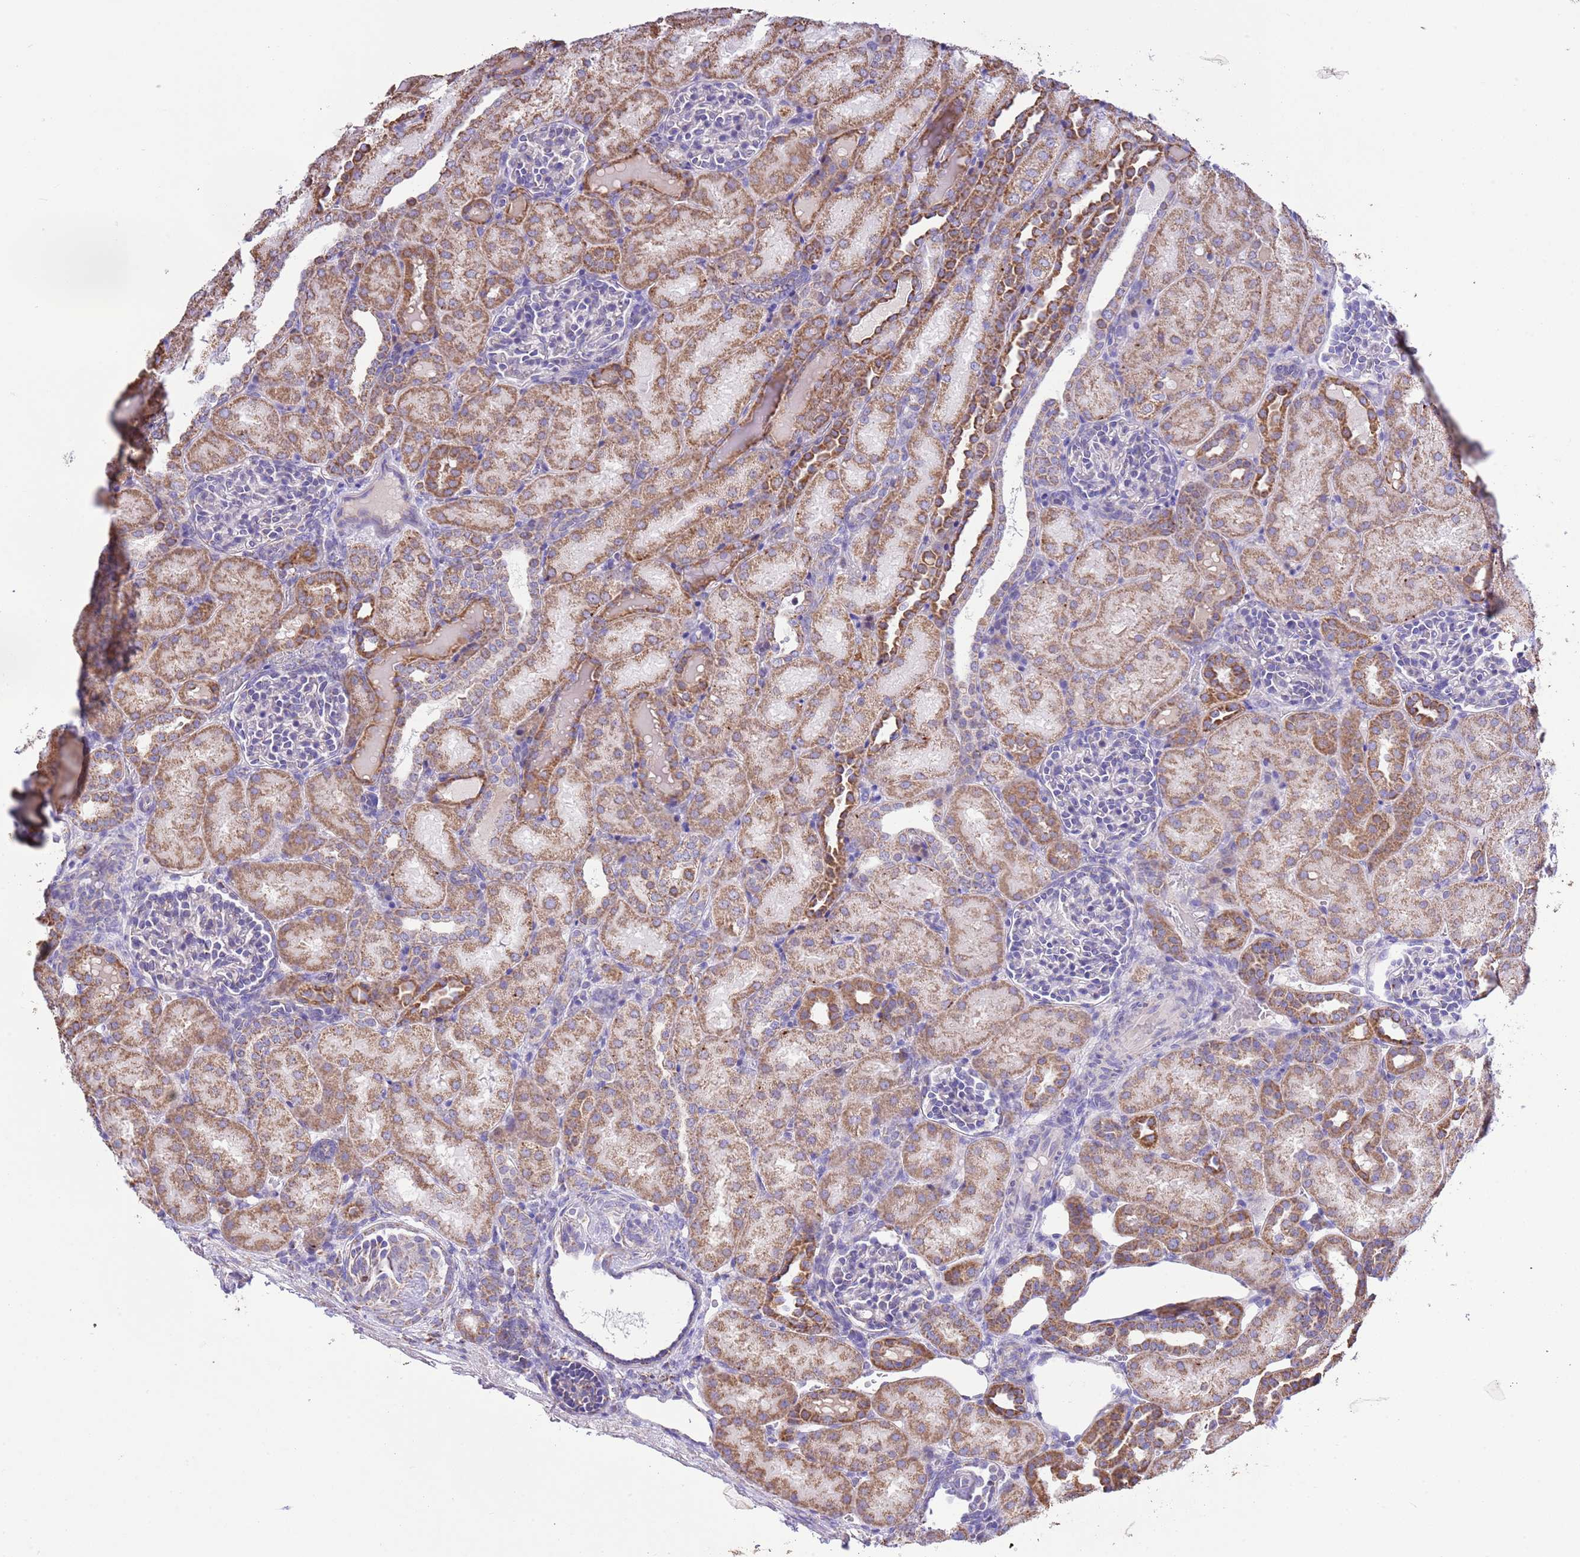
{"staining": {"intensity": "negative", "quantity": "none", "location": "none"}, "tissue": "kidney", "cell_type": "Cells in glomeruli", "image_type": "normal", "snomed": [{"axis": "morphology", "description": "Normal tissue, NOS"}, {"axis": "topography", "description": "Kidney"}], "caption": "Cells in glomeruli are negative for protein expression in normal human kidney. (DAB IHC, high magnification).", "gene": "TEKTIP1", "patient": {"sex": "male", "age": 1}}